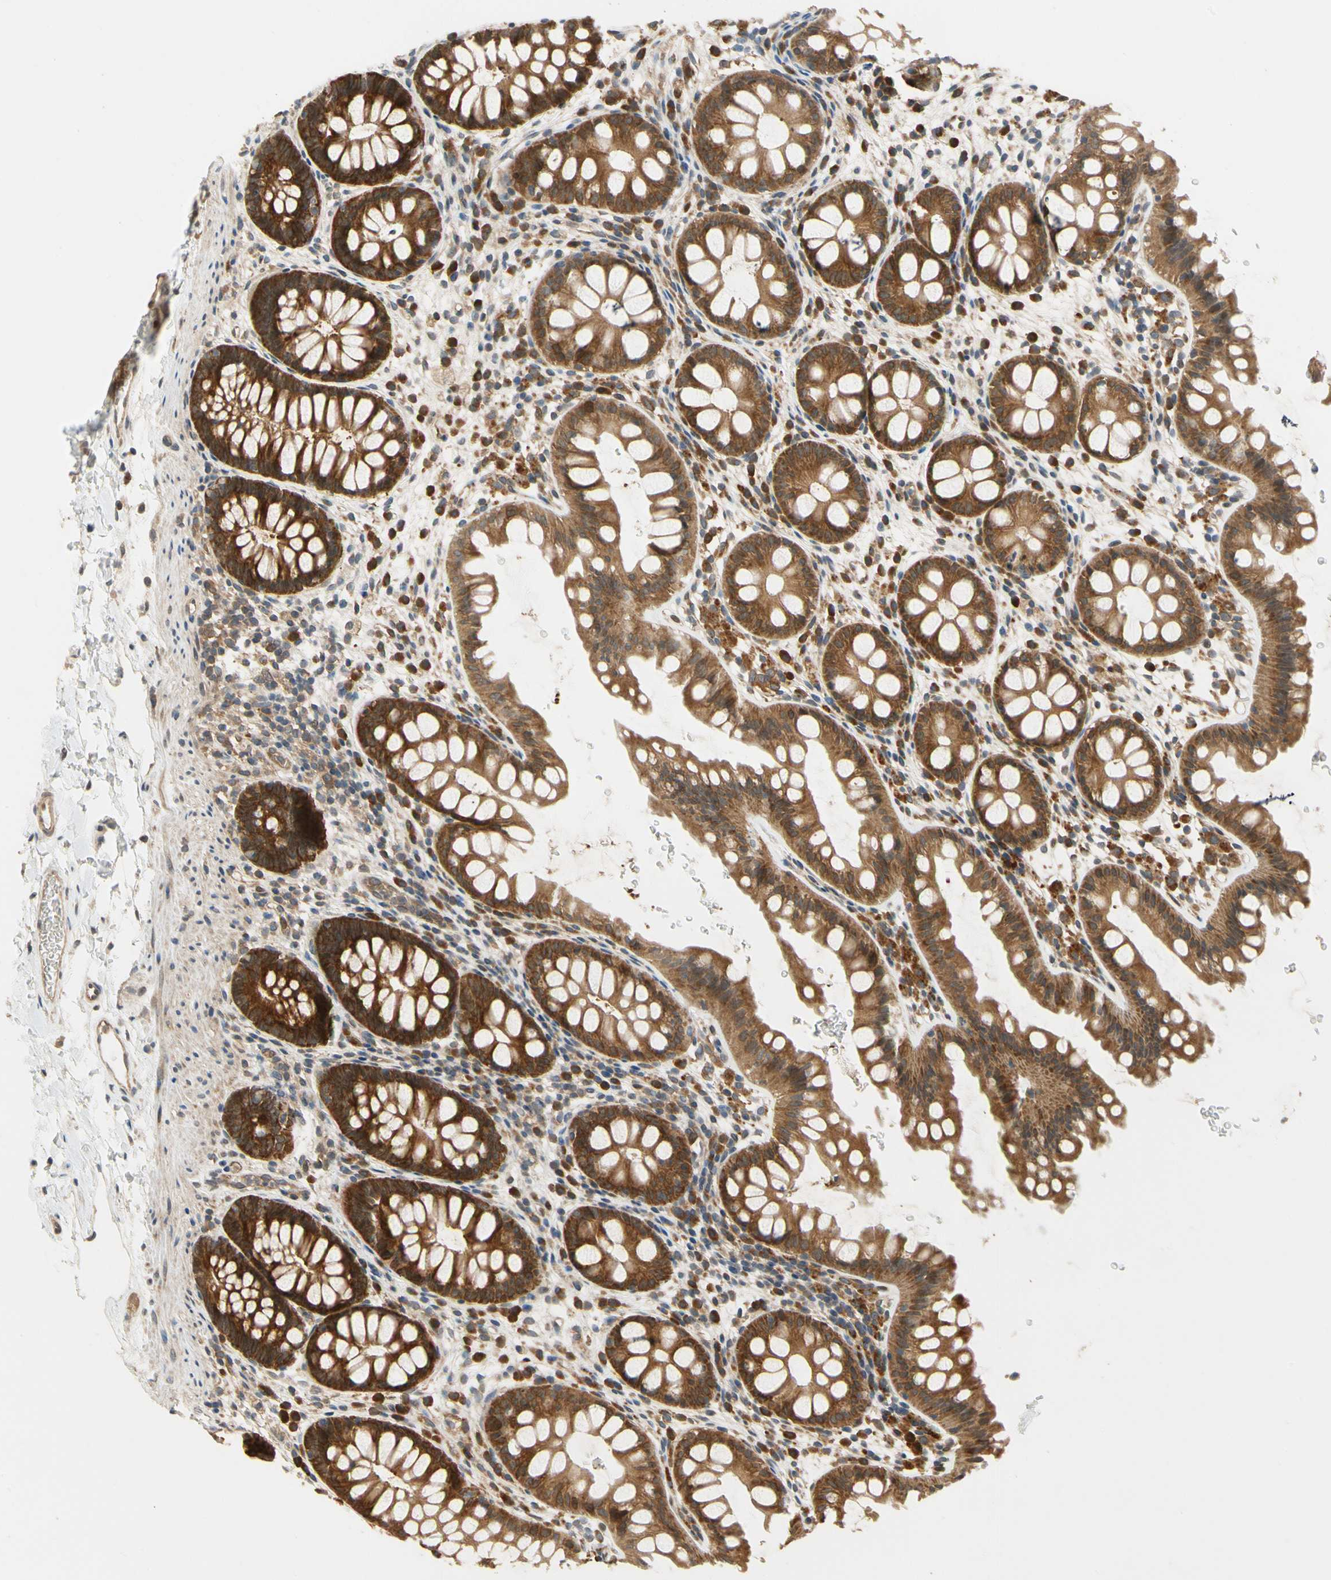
{"staining": {"intensity": "strong", "quantity": ">75%", "location": "cytoplasmic/membranous"}, "tissue": "rectum", "cell_type": "Glandular cells", "image_type": "normal", "snomed": [{"axis": "morphology", "description": "Normal tissue, NOS"}, {"axis": "topography", "description": "Rectum"}], "caption": "Rectum stained with DAB IHC shows high levels of strong cytoplasmic/membranous positivity in about >75% of glandular cells.", "gene": "TDRP", "patient": {"sex": "female", "age": 24}}